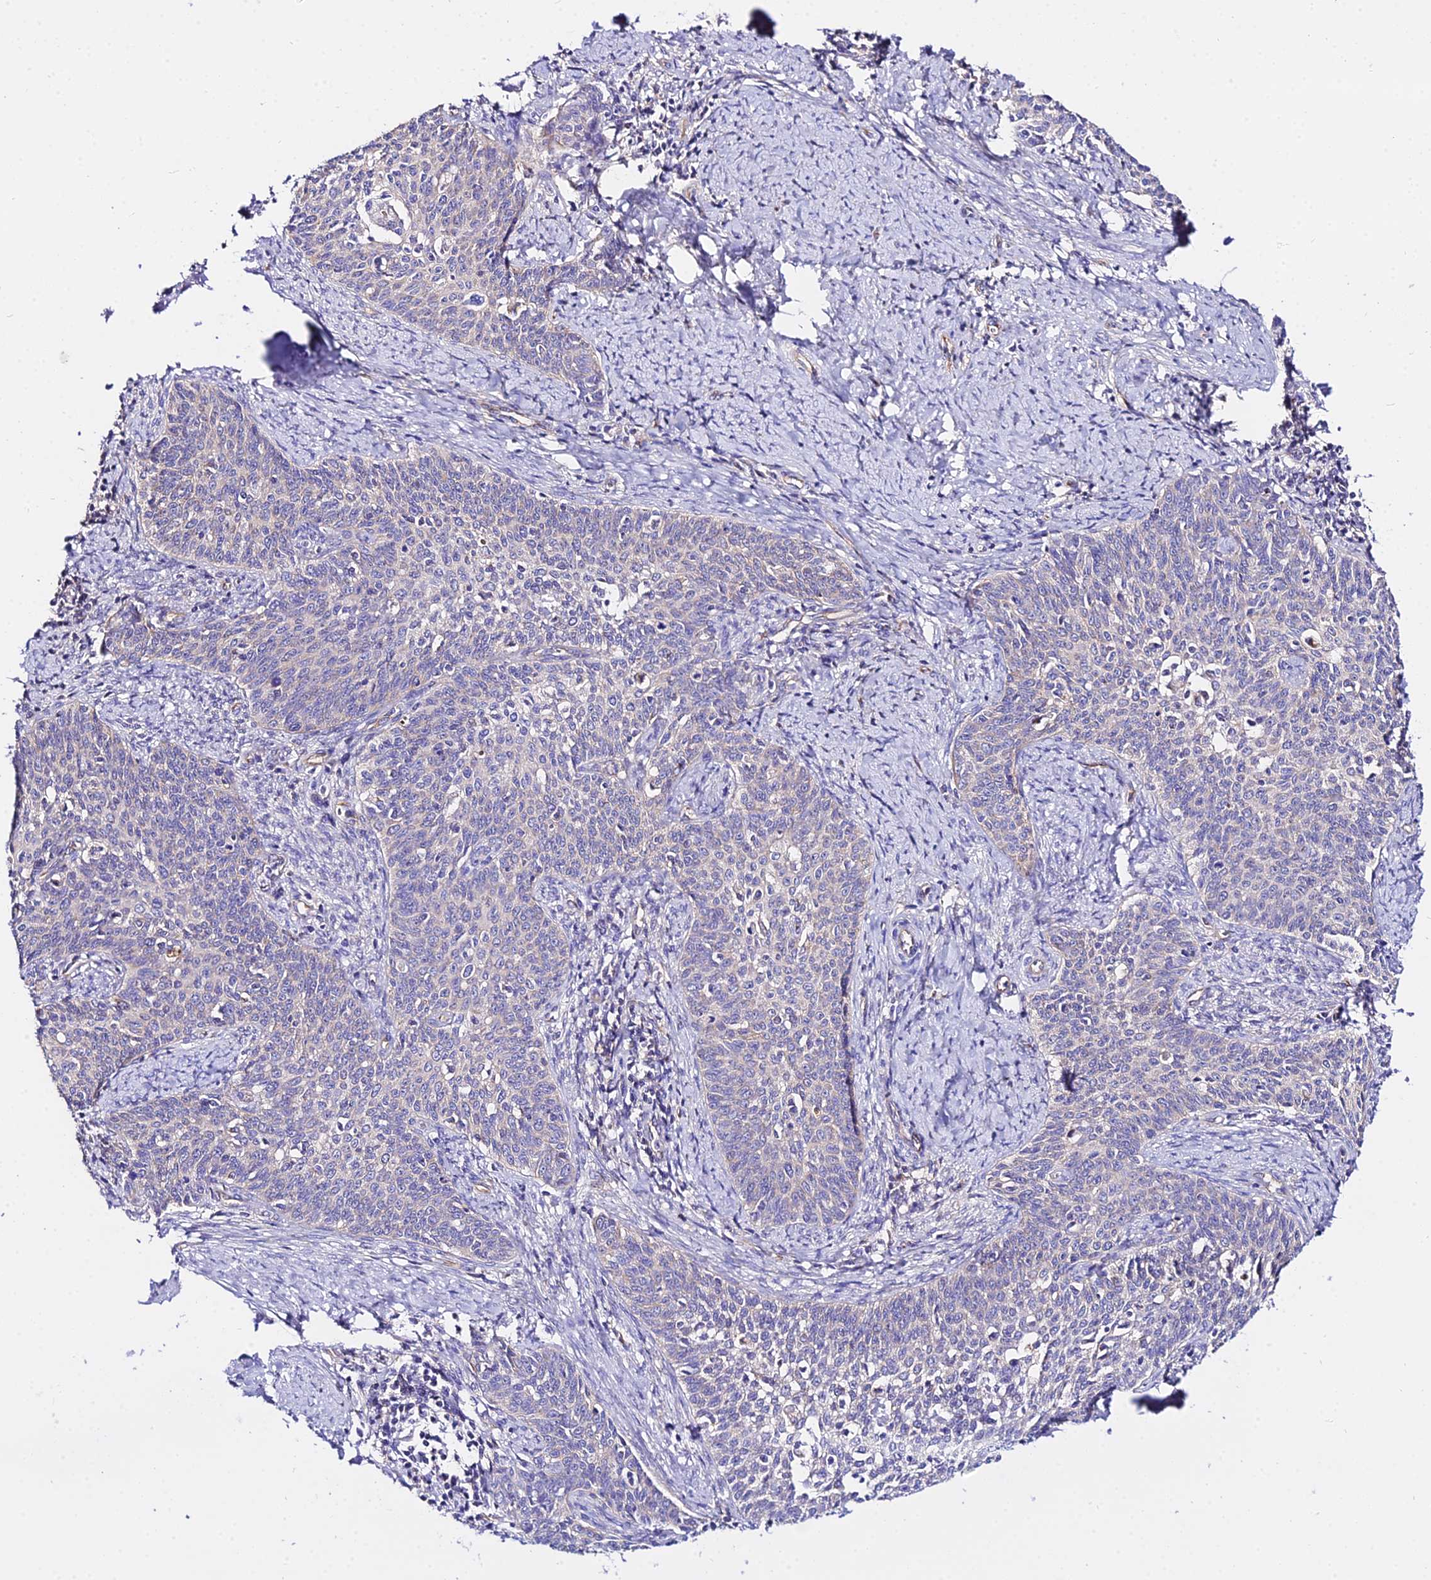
{"staining": {"intensity": "negative", "quantity": "none", "location": "none"}, "tissue": "cervical cancer", "cell_type": "Tumor cells", "image_type": "cancer", "snomed": [{"axis": "morphology", "description": "Squamous cell carcinoma, NOS"}, {"axis": "topography", "description": "Cervix"}], "caption": "Immunohistochemistry (IHC) photomicrograph of human squamous cell carcinoma (cervical) stained for a protein (brown), which shows no expression in tumor cells.", "gene": "DAW1", "patient": {"sex": "female", "age": 39}}